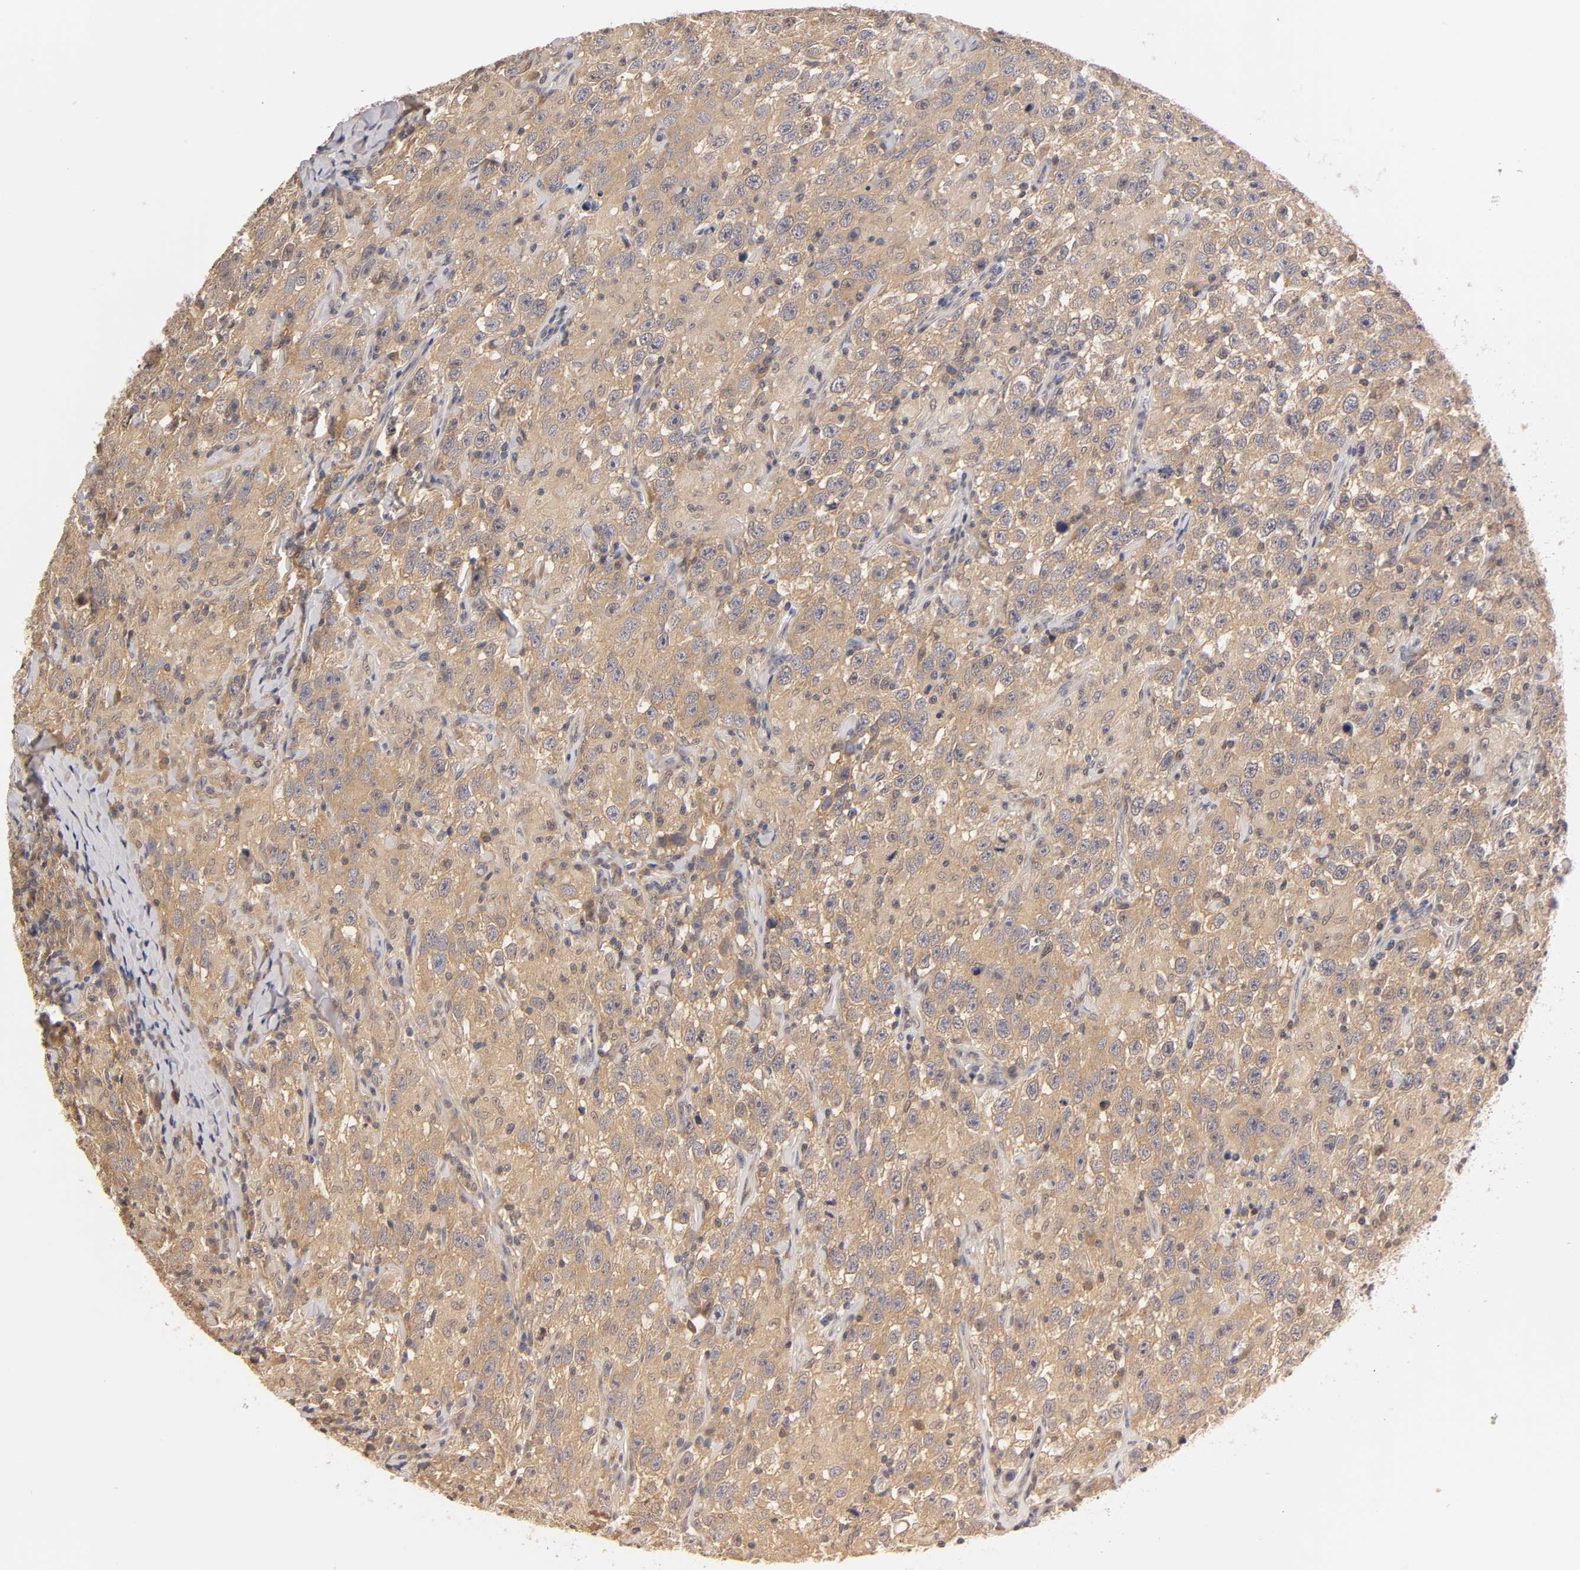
{"staining": {"intensity": "weak", "quantity": ">75%", "location": "cytoplasmic/membranous"}, "tissue": "testis cancer", "cell_type": "Tumor cells", "image_type": "cancer", "snomed": [{"axis": "morphology", "description": "Seminoma, NOS"}, {"axis": "topography", "description": "Testis"}], "caption": "The immunohistochemical stain shows weak cytoplasmic/membranous staining in tumor cells of testis cancer tissue. (DAB IHC, brown staining for protein, blue staining for nuclei).", "gene": "PDE5A", "patient": {"sex": "male", "age": 41}}